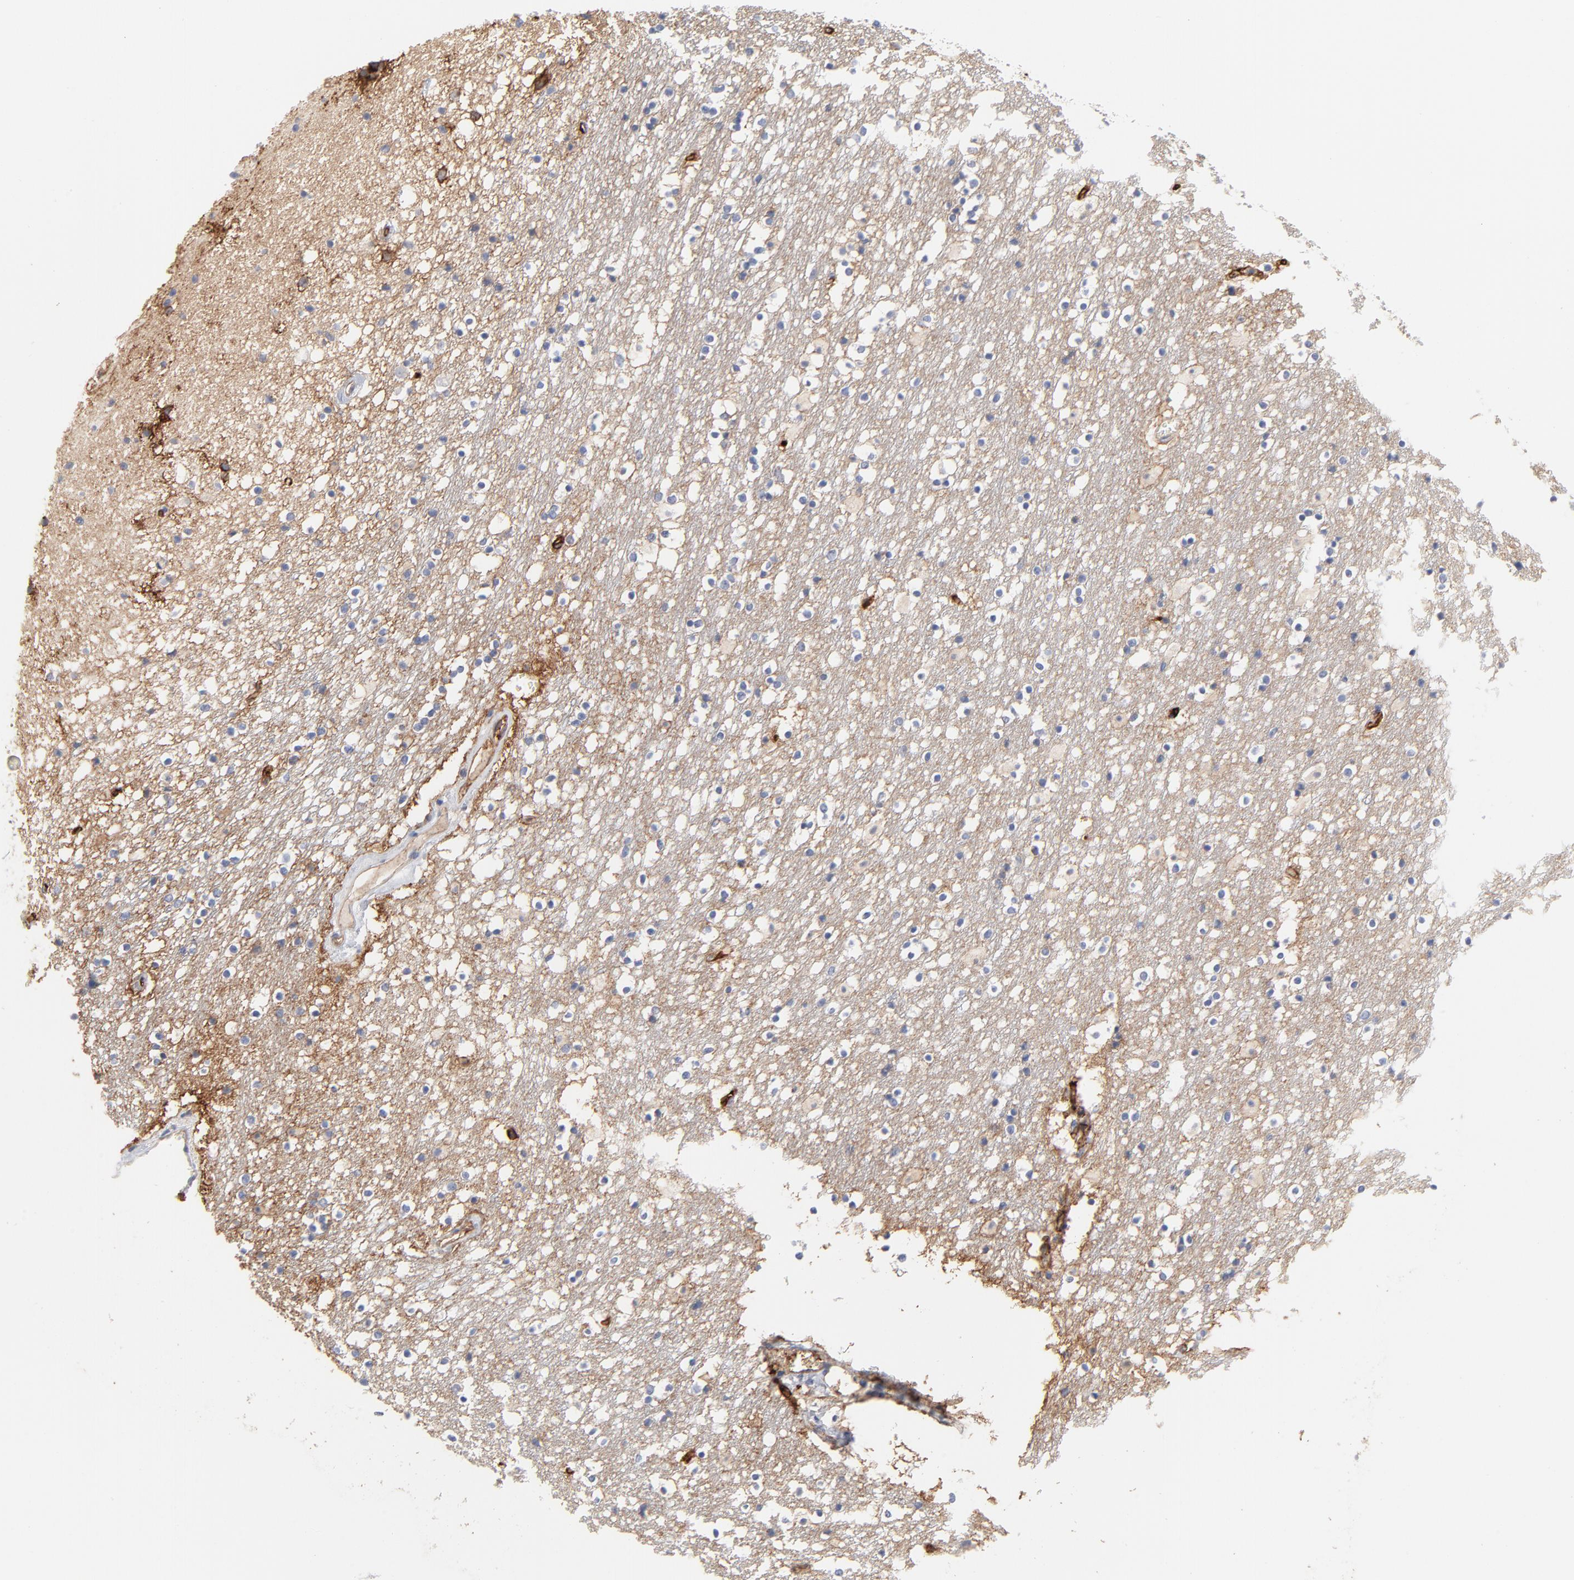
{"staining": {"intensity": "negative", "quantity": "none", "location": "none"}, "tissue": "caudate", "cell_type": "Glial cells", "image_type": "normal", "snomed": [{"axis": "morphology", "description": "Normal tissue, NOS"}, {"axis": "topography", "description": "Lateral ventricle wall"}], "caption": "This is a histopathology image of immunohistochemistry (IHC) staining of benign caudate, which shows no expression in glial cells.", "gene": "SLC16A1", "patient": {"sex": "male", "age": 45}}